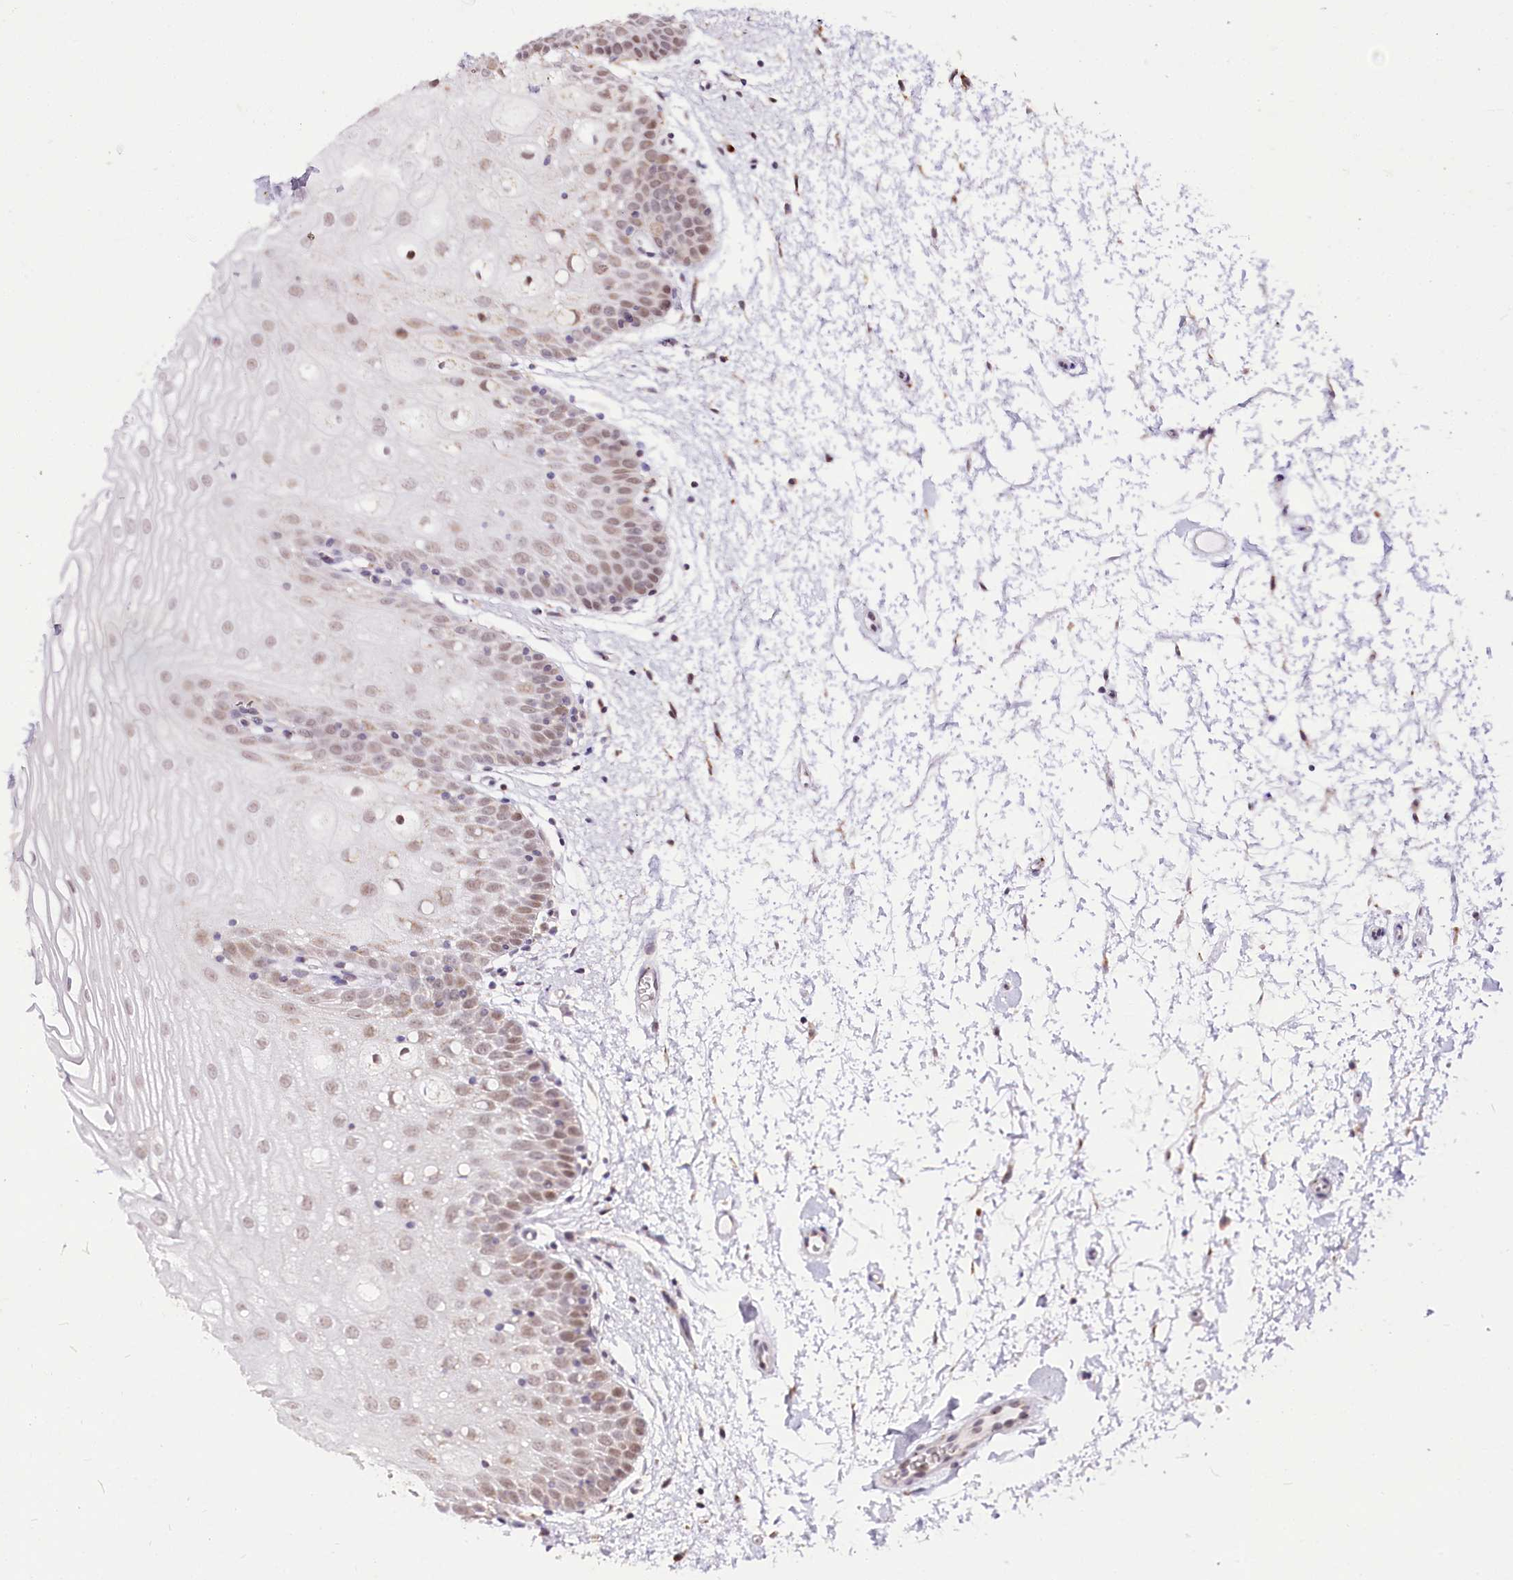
{"staining": {"intensity": "moderate", "quantity": "25%-75%", "location": "nuclear"}, "tissue": "oral mucosa", "cell_type": "Squamous epithelial cells", "image_type": "normal", "snomed": [{"axis": "morphology", "description": "Normal tissue, NOS"}, {"axis": "topography", "description": "Oral tissue"}, {"axis": "topography", "description": "Tounge, NOS"}], "caption": "Immunohistochemical staining of normal oral mucosa demonstrates moderate nuclear protein positivity in about 25%-75% of squamous epithelial cells.", "gene": "CARD19", "patient": {"sex": "female", "age": 73}}